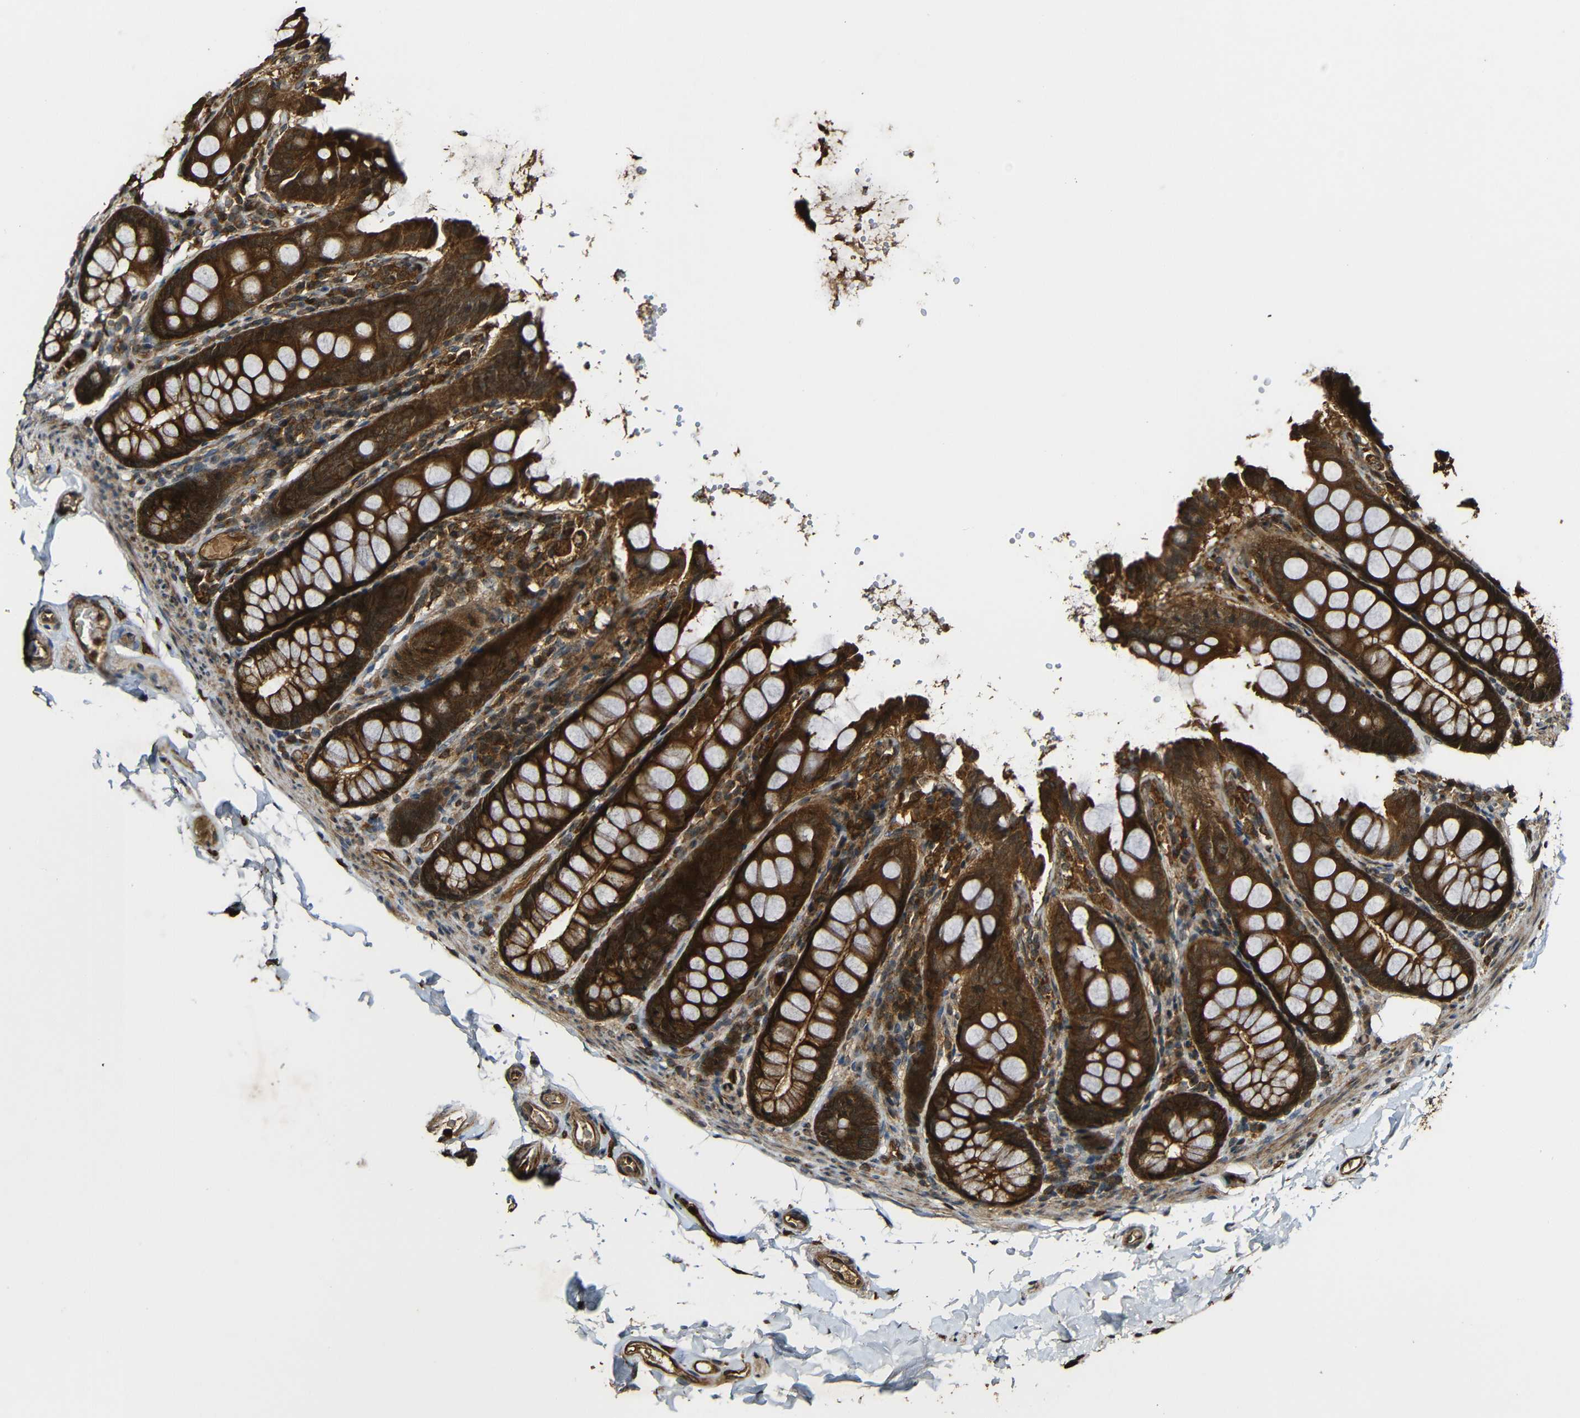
{"staining": {"intensity": "strong", "quantity": ">75%", "location": "cytoplasmic/membranous"}, "tissue": "colon", "cell_type": "Endothelial cells", "image_type": "normal", "snomed": [{"axis": "morphology", "description": "Normal tissue, NOS"}, {"axis": "topography", "description": "Colon"}], "caption": "High-magnification brightfield microscopy of normal colon stained with DAB (3,3'-diaminobenzidine) (brown) and counterstained with hematoxylin (blue). endothelial cells exhibit strong cytoplasmic/membranous expression is appreciated in about>75% of cells.", "gene": "CASP8", "patient": {"sex": "female", "age": 61}}